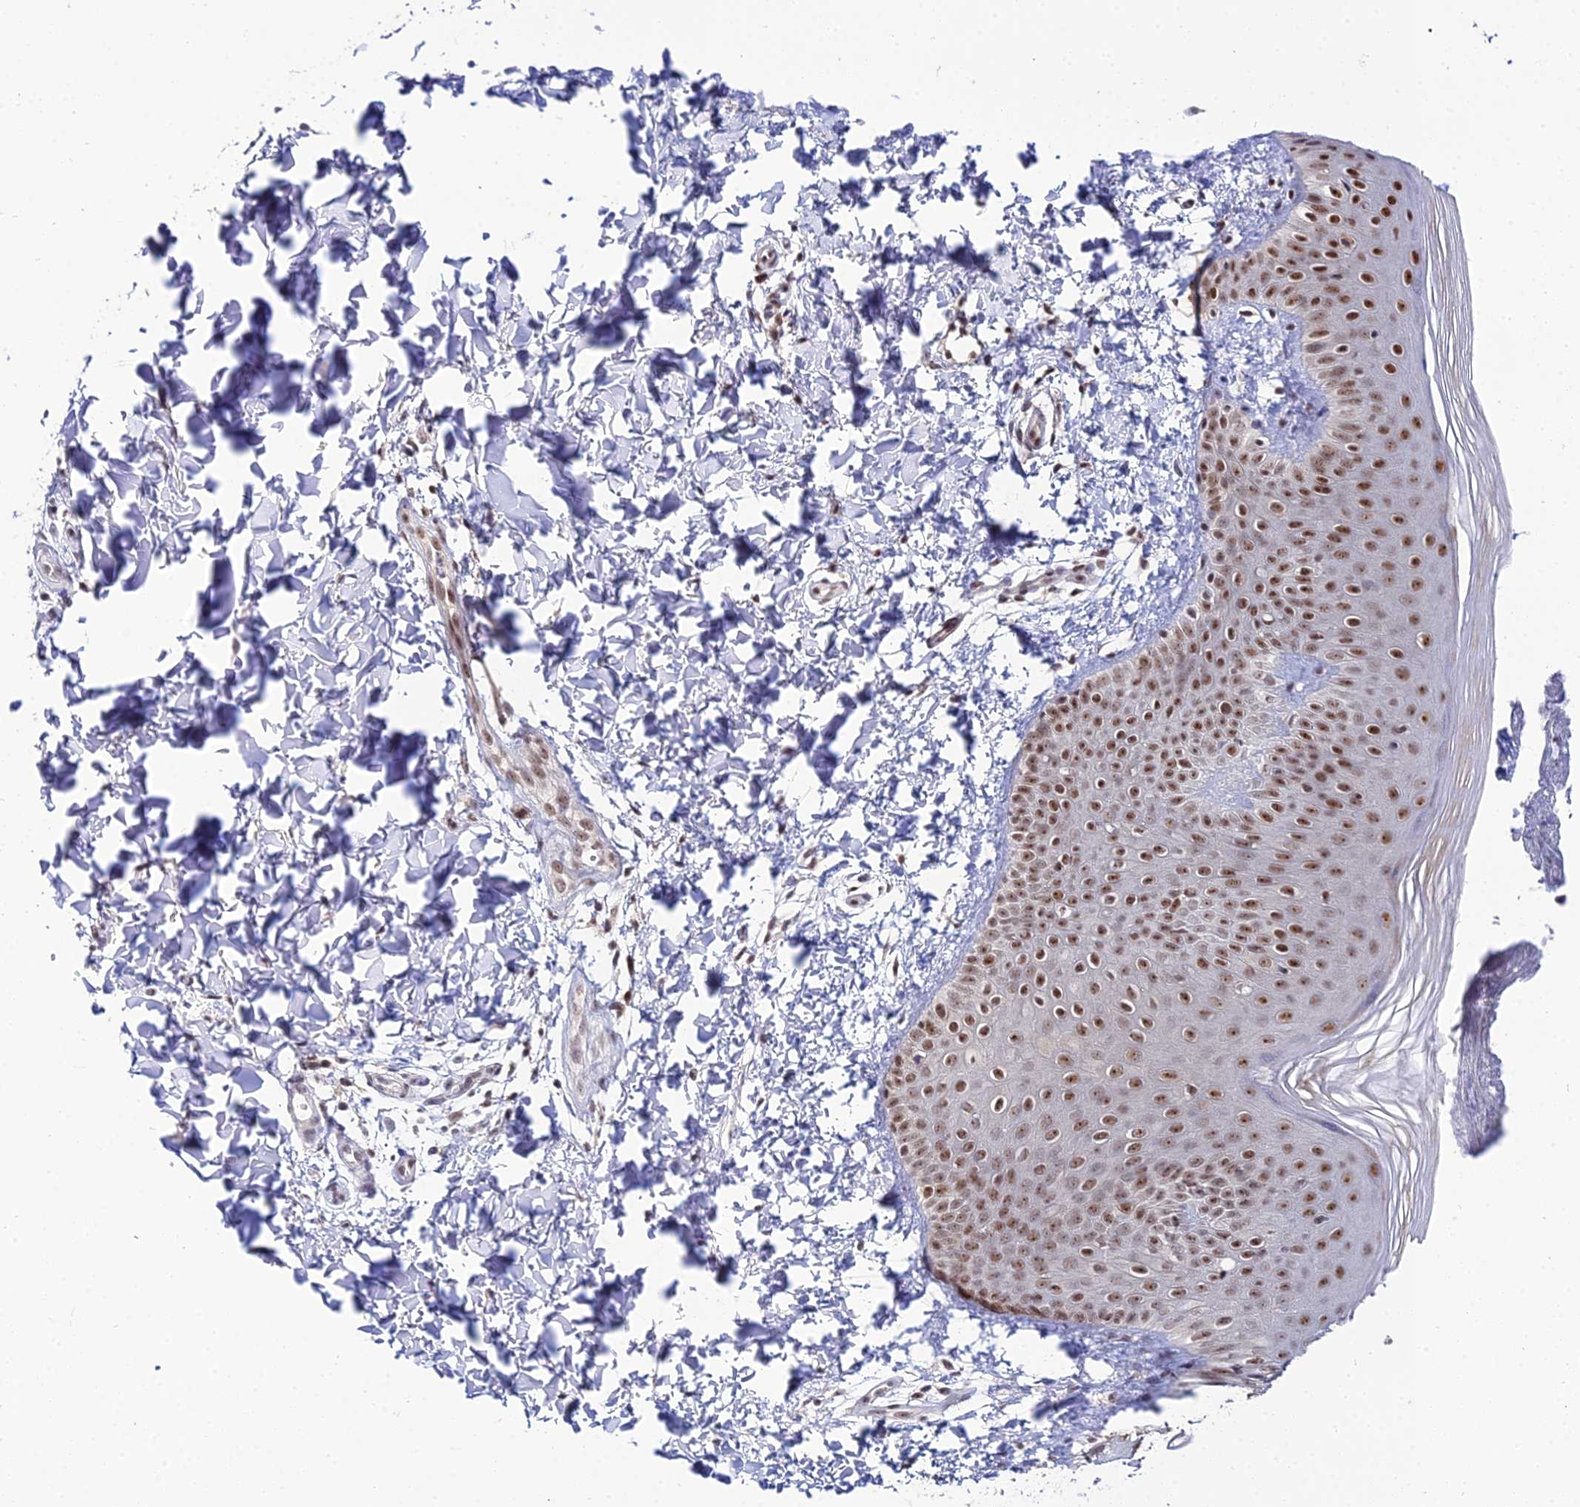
{"staining": {"intensity": "strong", "quantity": ">75%", "location": "nuclear"}, "tissue": "skin", "cell_type": "Epidermal cells", "image_type": "normal", "snomed": [{"axis": "morphology", "description": "Normal tissue, NOS"}, {"axis": "morphology", "description": "Inflammation, NOS"}, {"axis": "topography", "description": "Soft tissue"}, {"axis": "topography", "description": "Anal"}], "caption": "DAB (3,3'-diaminobenzidine) immunohistochemical staining of normal human skin exhibits strong nuclear protein expression in about >75% of epidermal cells.", "gene": "EXOSC3", "patient": {"sex": "female", "age": 15}}